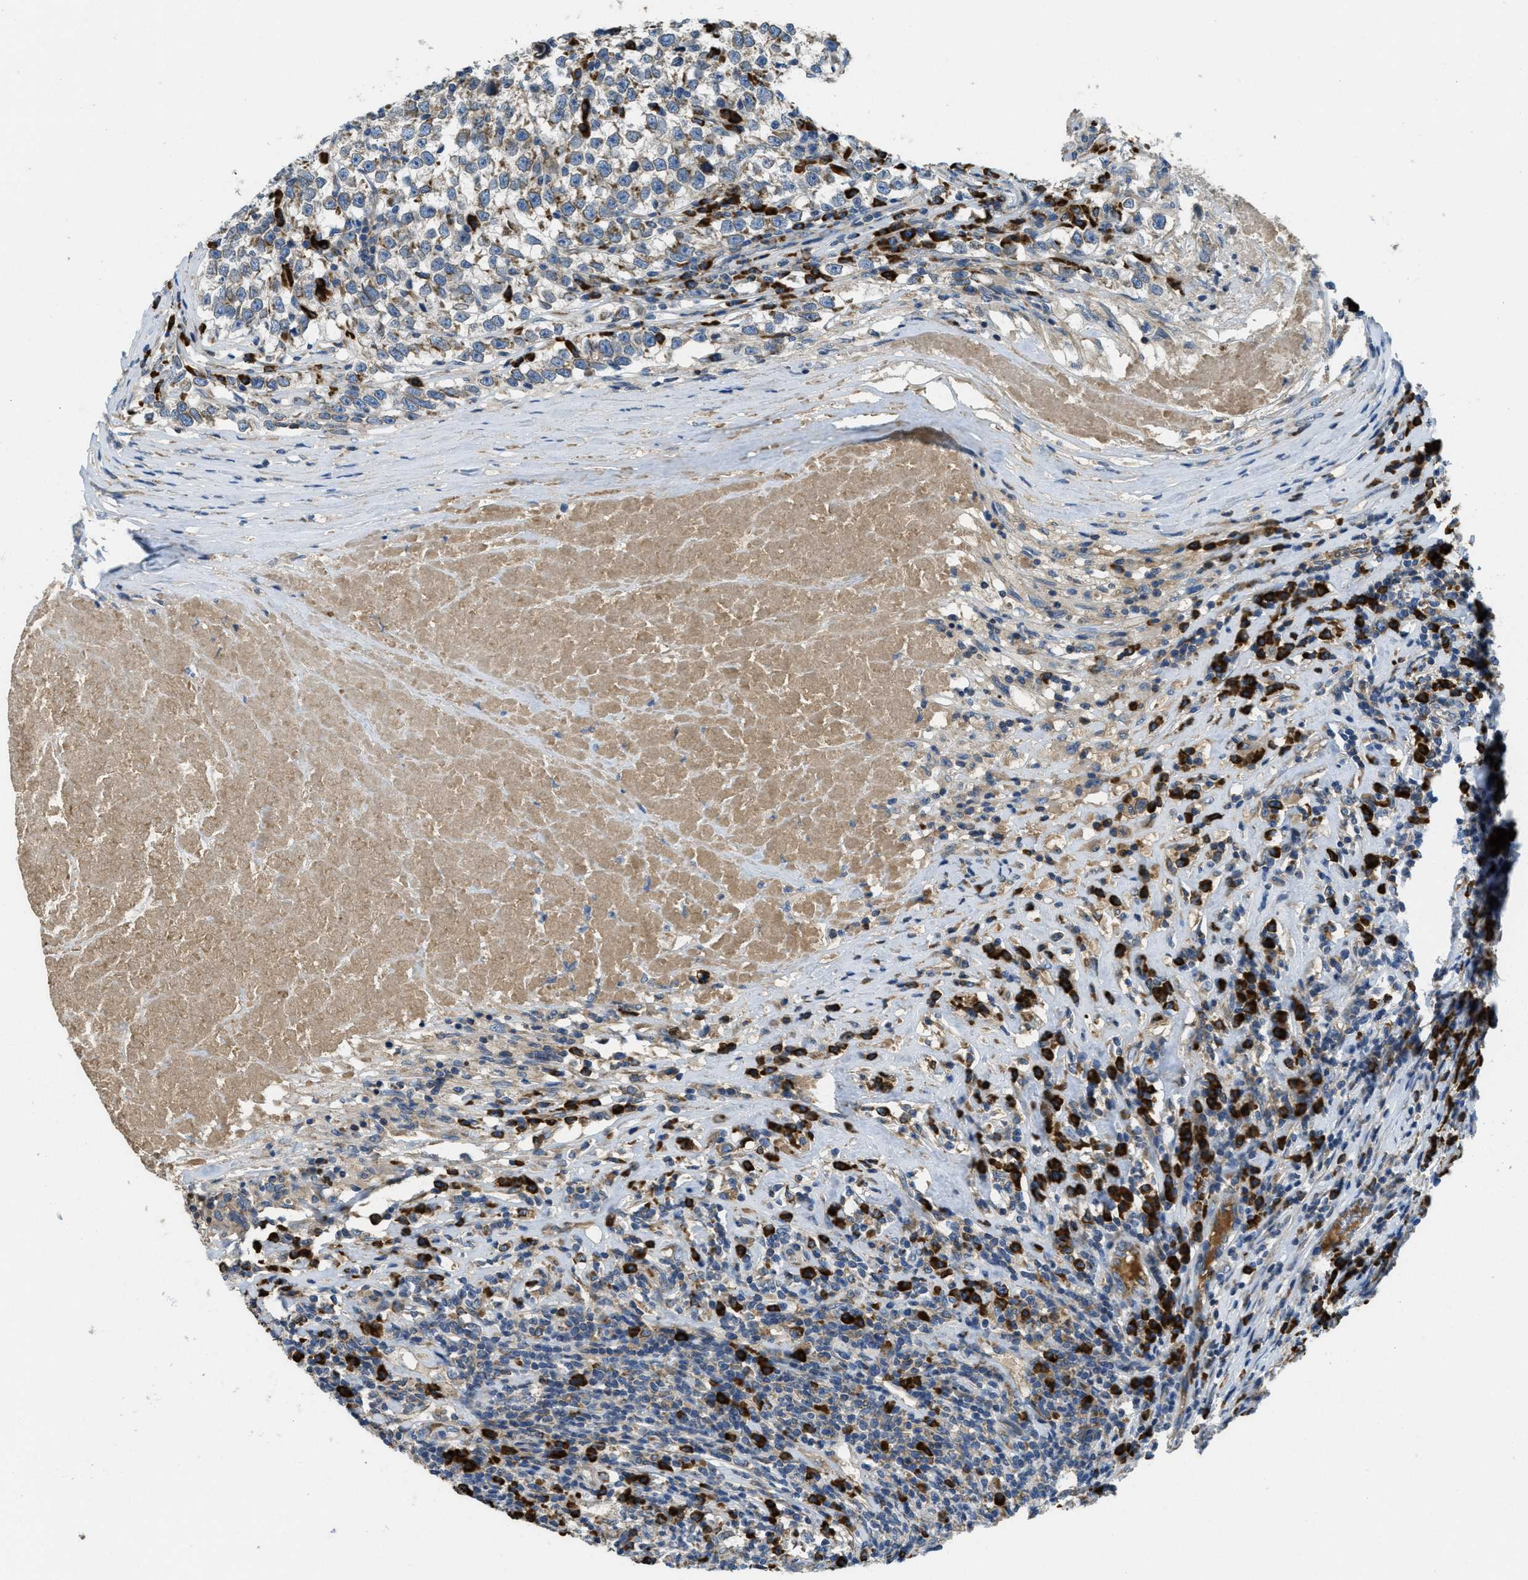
{"staining": {"intensity": "negative", "quantity": "none", "location": "none"}, "tissue": "testis cancer", "cell_type": "Tumor cells", "image_type": "cancer", "snomed": [{"axis": "morphology", "description": "Normal tissue, NOS"}, {"axis": "morphology", "description": "Seminoma, NOS"}, {"axis": "topography", "description": "Testis"}], "caption": "Immunohistochemistry micrograph of neoplastic tissue: testis cancer stained with DAB reveals no significant protein positivity in tumor cells.", "gene": "SSR1", "patient": {"sex": "male", "age": 43}}